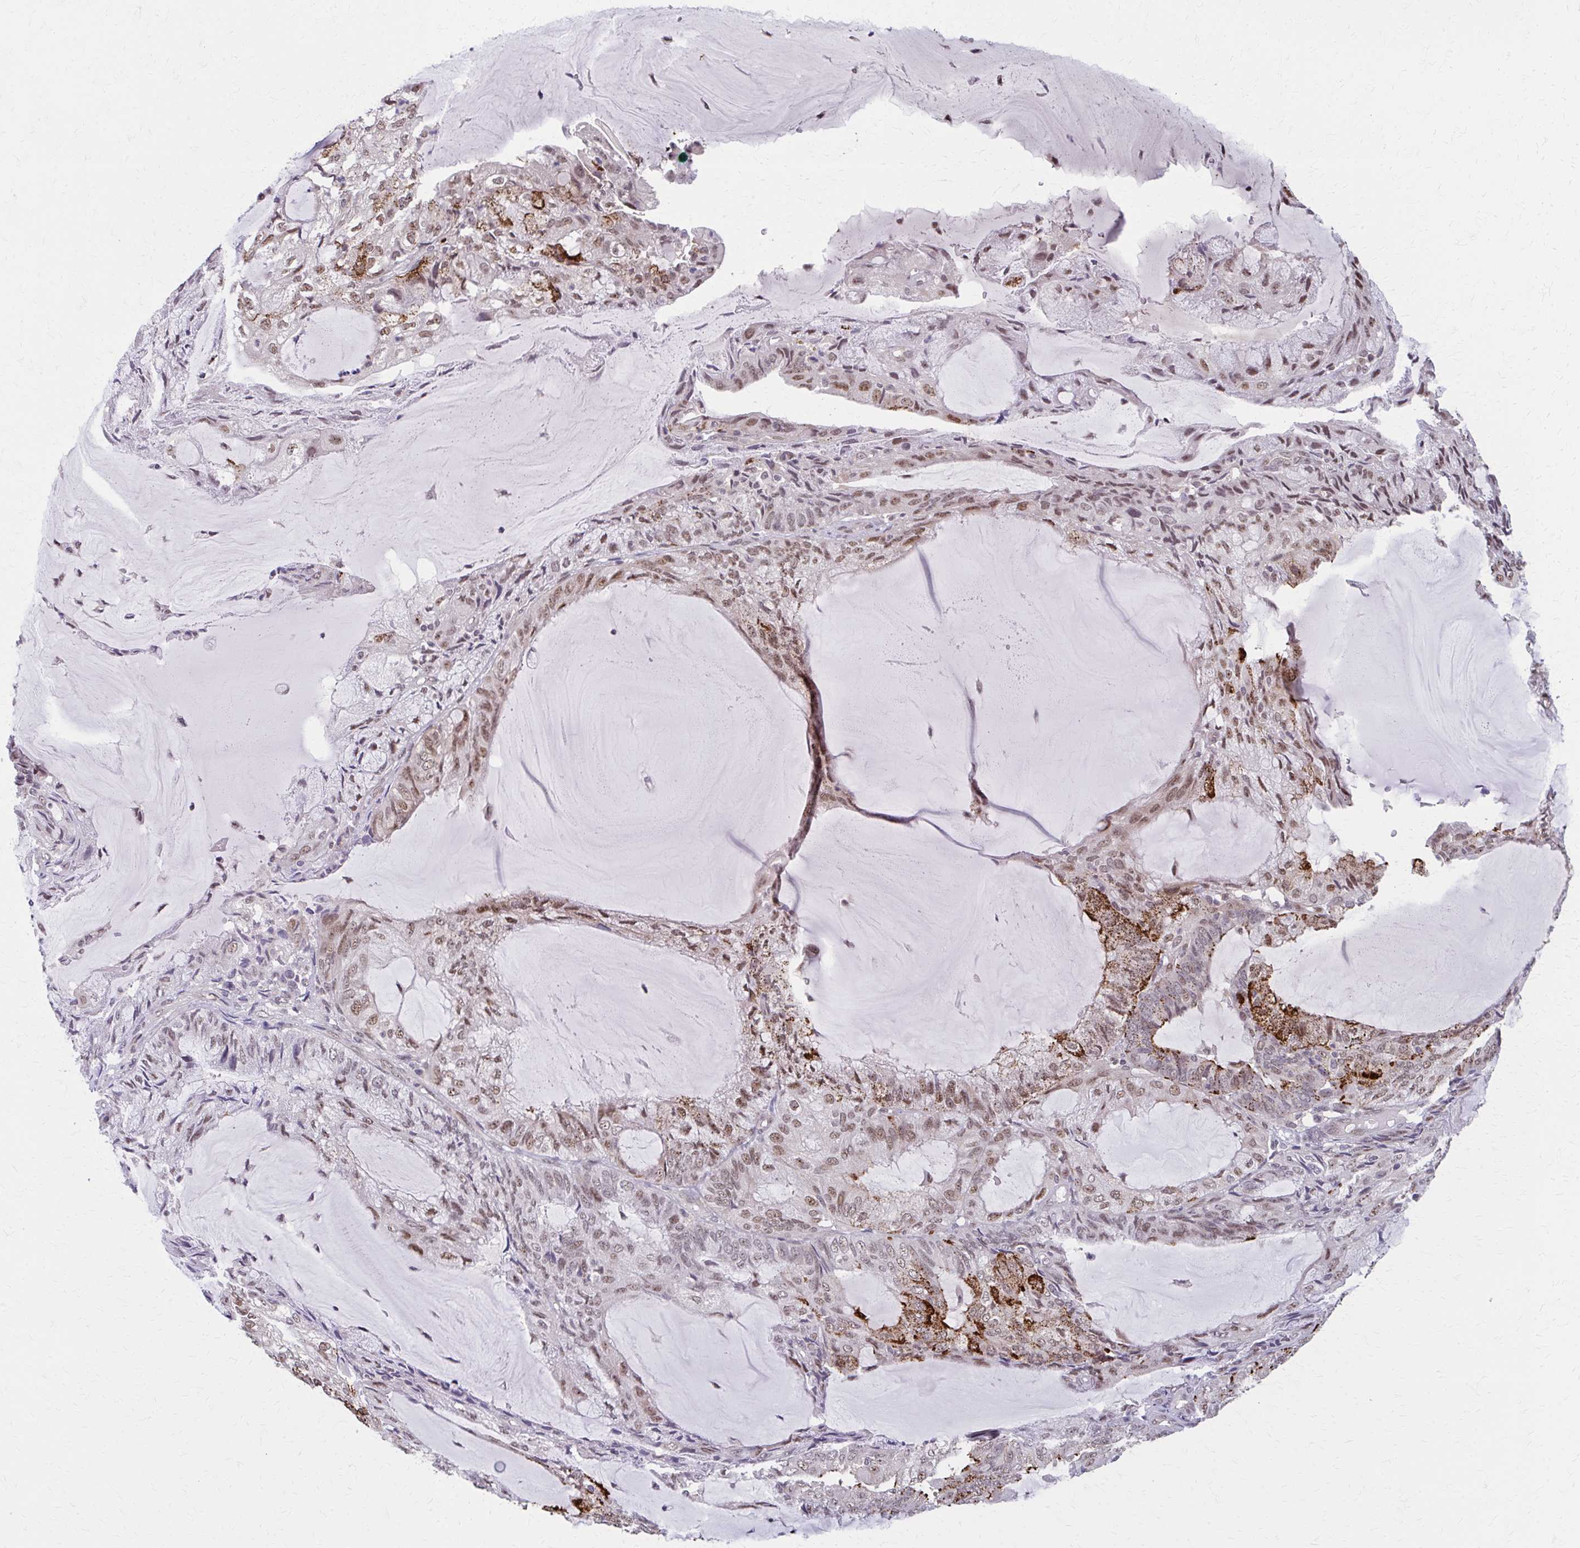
{"staining": {"intensity": "moderate", "quantity": "25%-75%", "location": "cytoplasmic/membranous,nuclear"}, "tissue": "endometrial cancer", "cell_type": "Tumor cells", "image_type": "cancer", "snomed": [{"axis": "morphology", "description": "Adenocarcinoma, NOS"}, {"axis": "topography", "description": "Endometrium"}], "caption": "Protein expression analysis of endometrial adenocarcinoma shows moderate cytoplasmic/membranous and nuclear expression in approximately 25%-75% of tumor cells.", "gene": "SETBP1", "patient": {"sex": "female", "age": 81}}